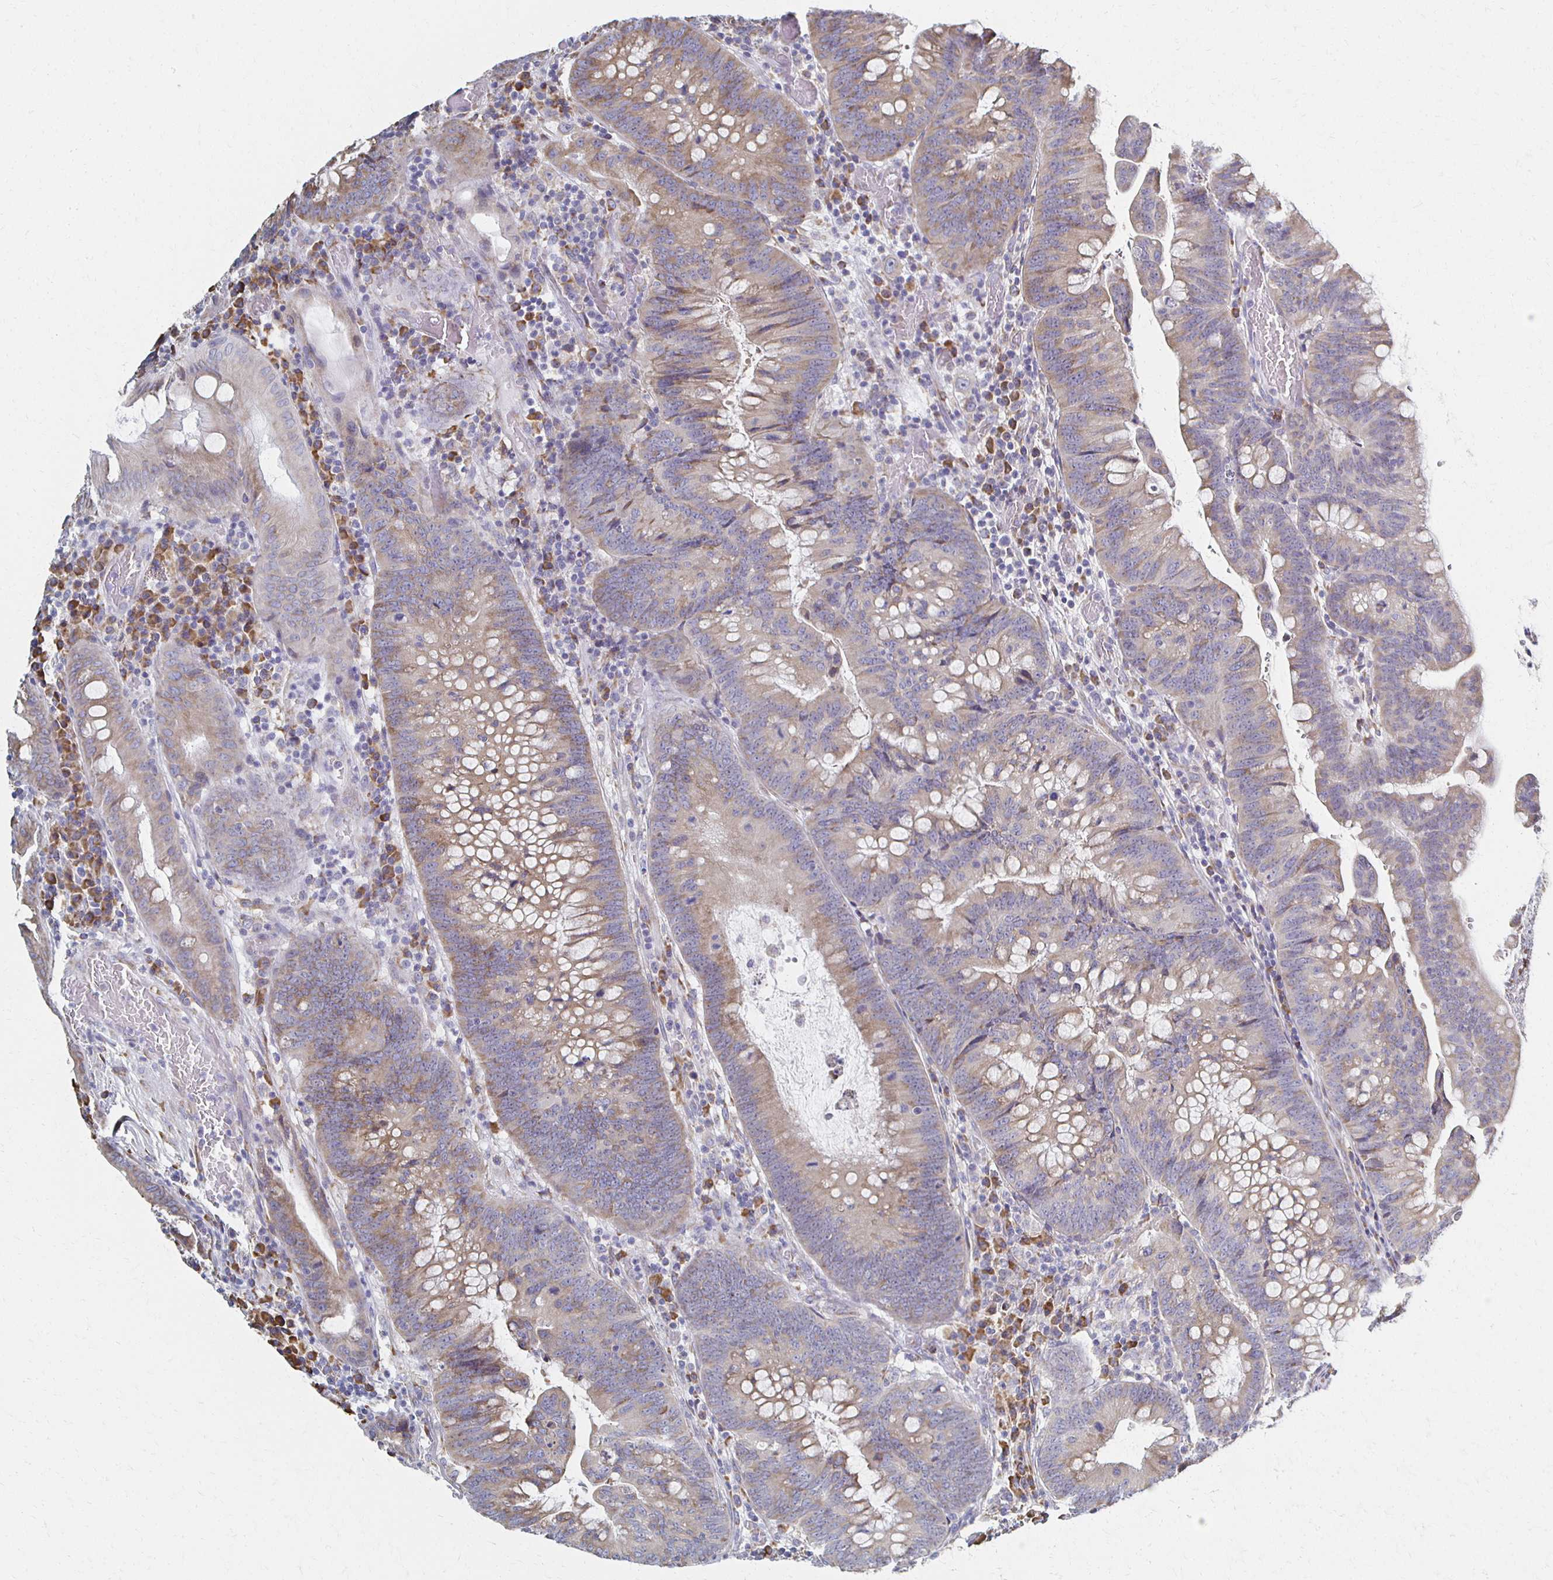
{"staining": {"intensity": "weak", "quantity": ">75%", "location": "cytoplasmic/membranous"}, "tissue": "colorectal cancer", "cell_type": "Tumor cells", "image_type": "cancer", "snomed": [{"axis": "morphology", "description": "Adenocarcinoma, NOS"}, {"axis": "topography", "description": "Colon"}], "caption": "Protein staining of colorectal cancer tissue shows weak cytoplasmic/membranous positivity in approximately >75% of tumor cells.", "gene": "ATP1A3", "patient": {"sex": "male", "age": 62}}